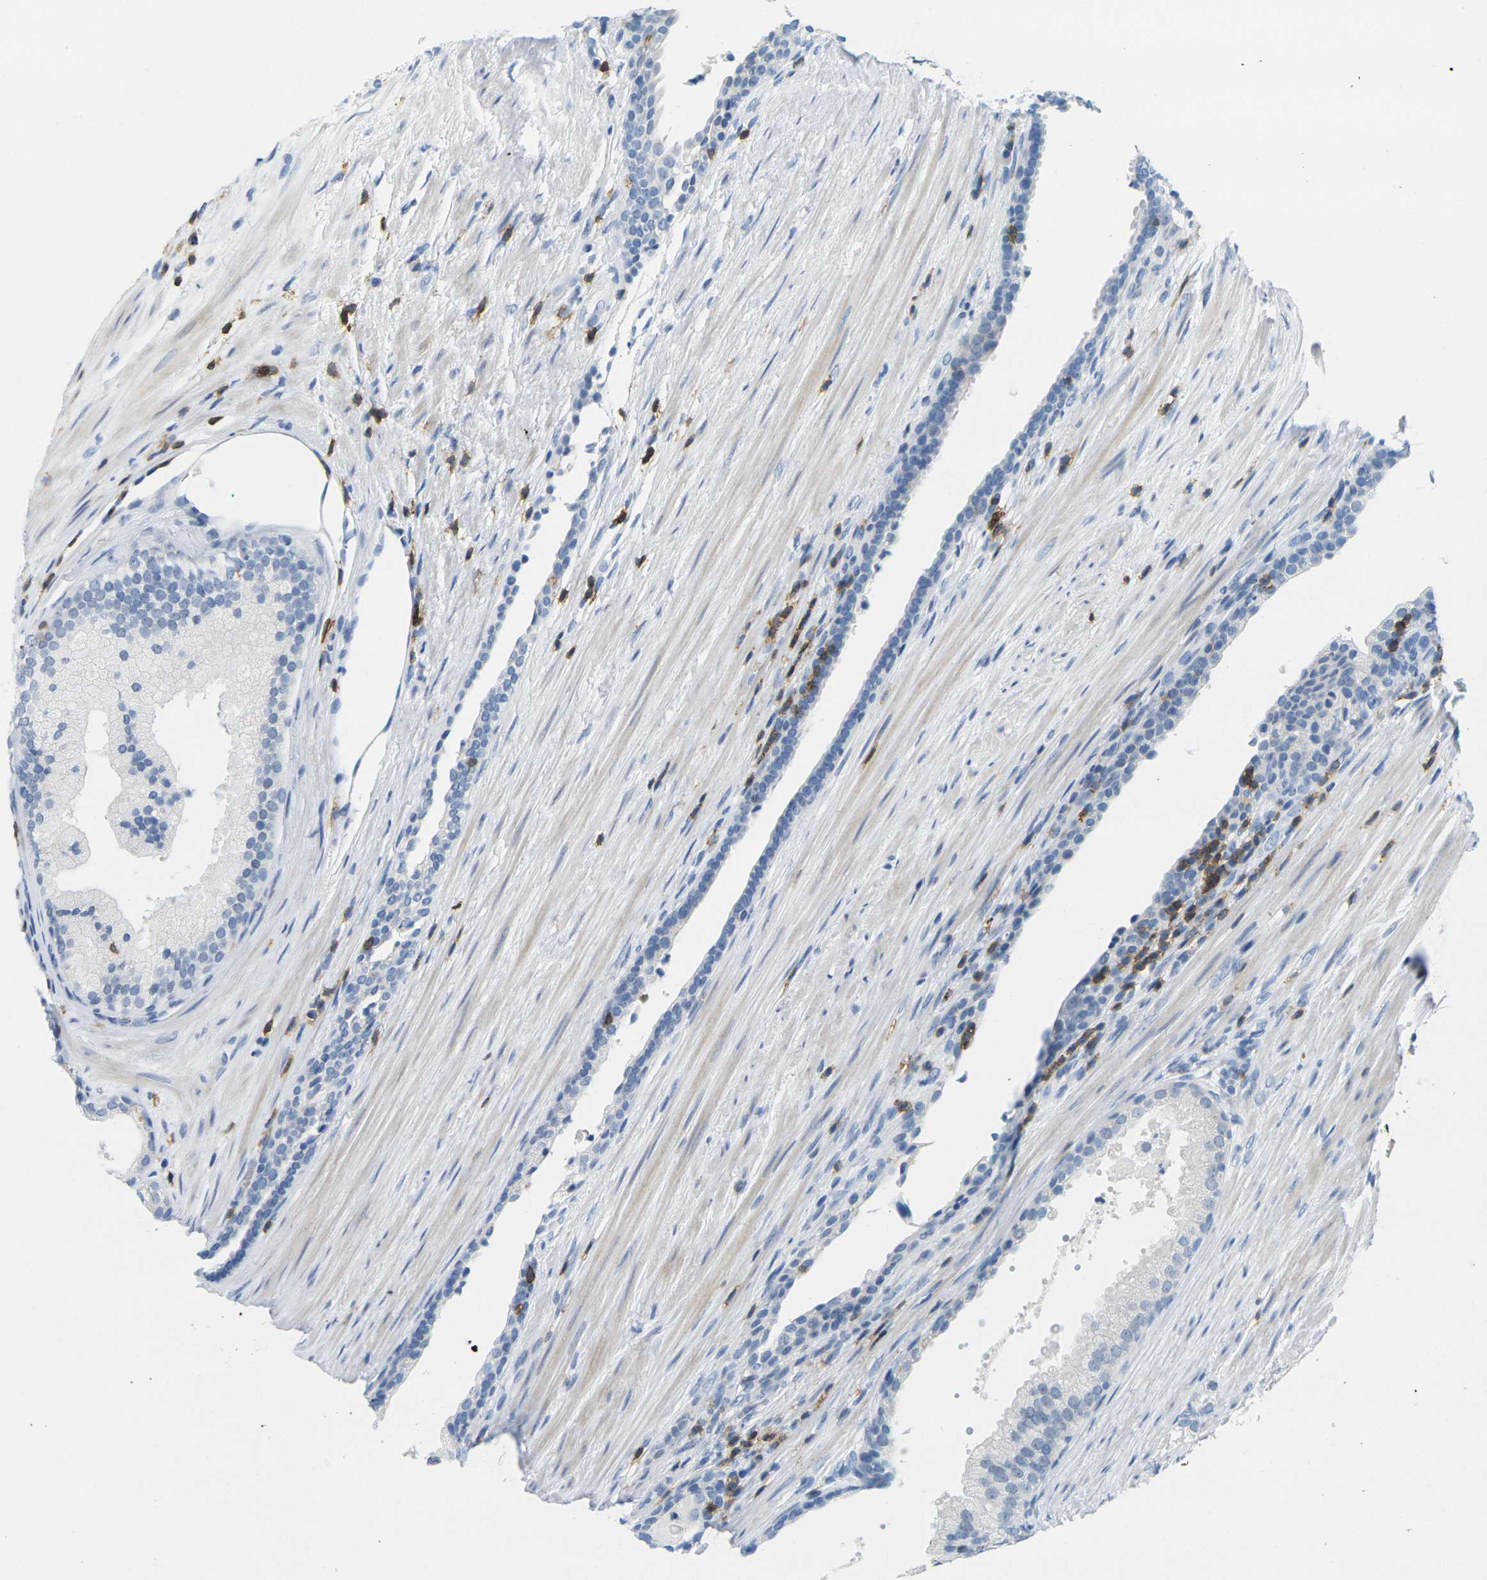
{"staining": {"intensity": "negative", "quantity": "none", "location": "none"}, "tissue": "prostate cancer", "cell_type": "Tumor cells", "image_type": "cancer", "snomed": [{"axis": "morphology", "description": "Adenocarcinoma, Low grade"}, {"axis": "topography", "description": "Prostate"}], "caption": "Immunohistochemistry (IHC) photomicrograph of neoplastic tissue: low-grade adenocarcinoma (prostate) stained with DAB (3,3'-diaminobenzidine) demonstrates no significant protein expression in tumor cells.", "gene": "CD3D", "patient": {"sex": "male", "age": 69}}